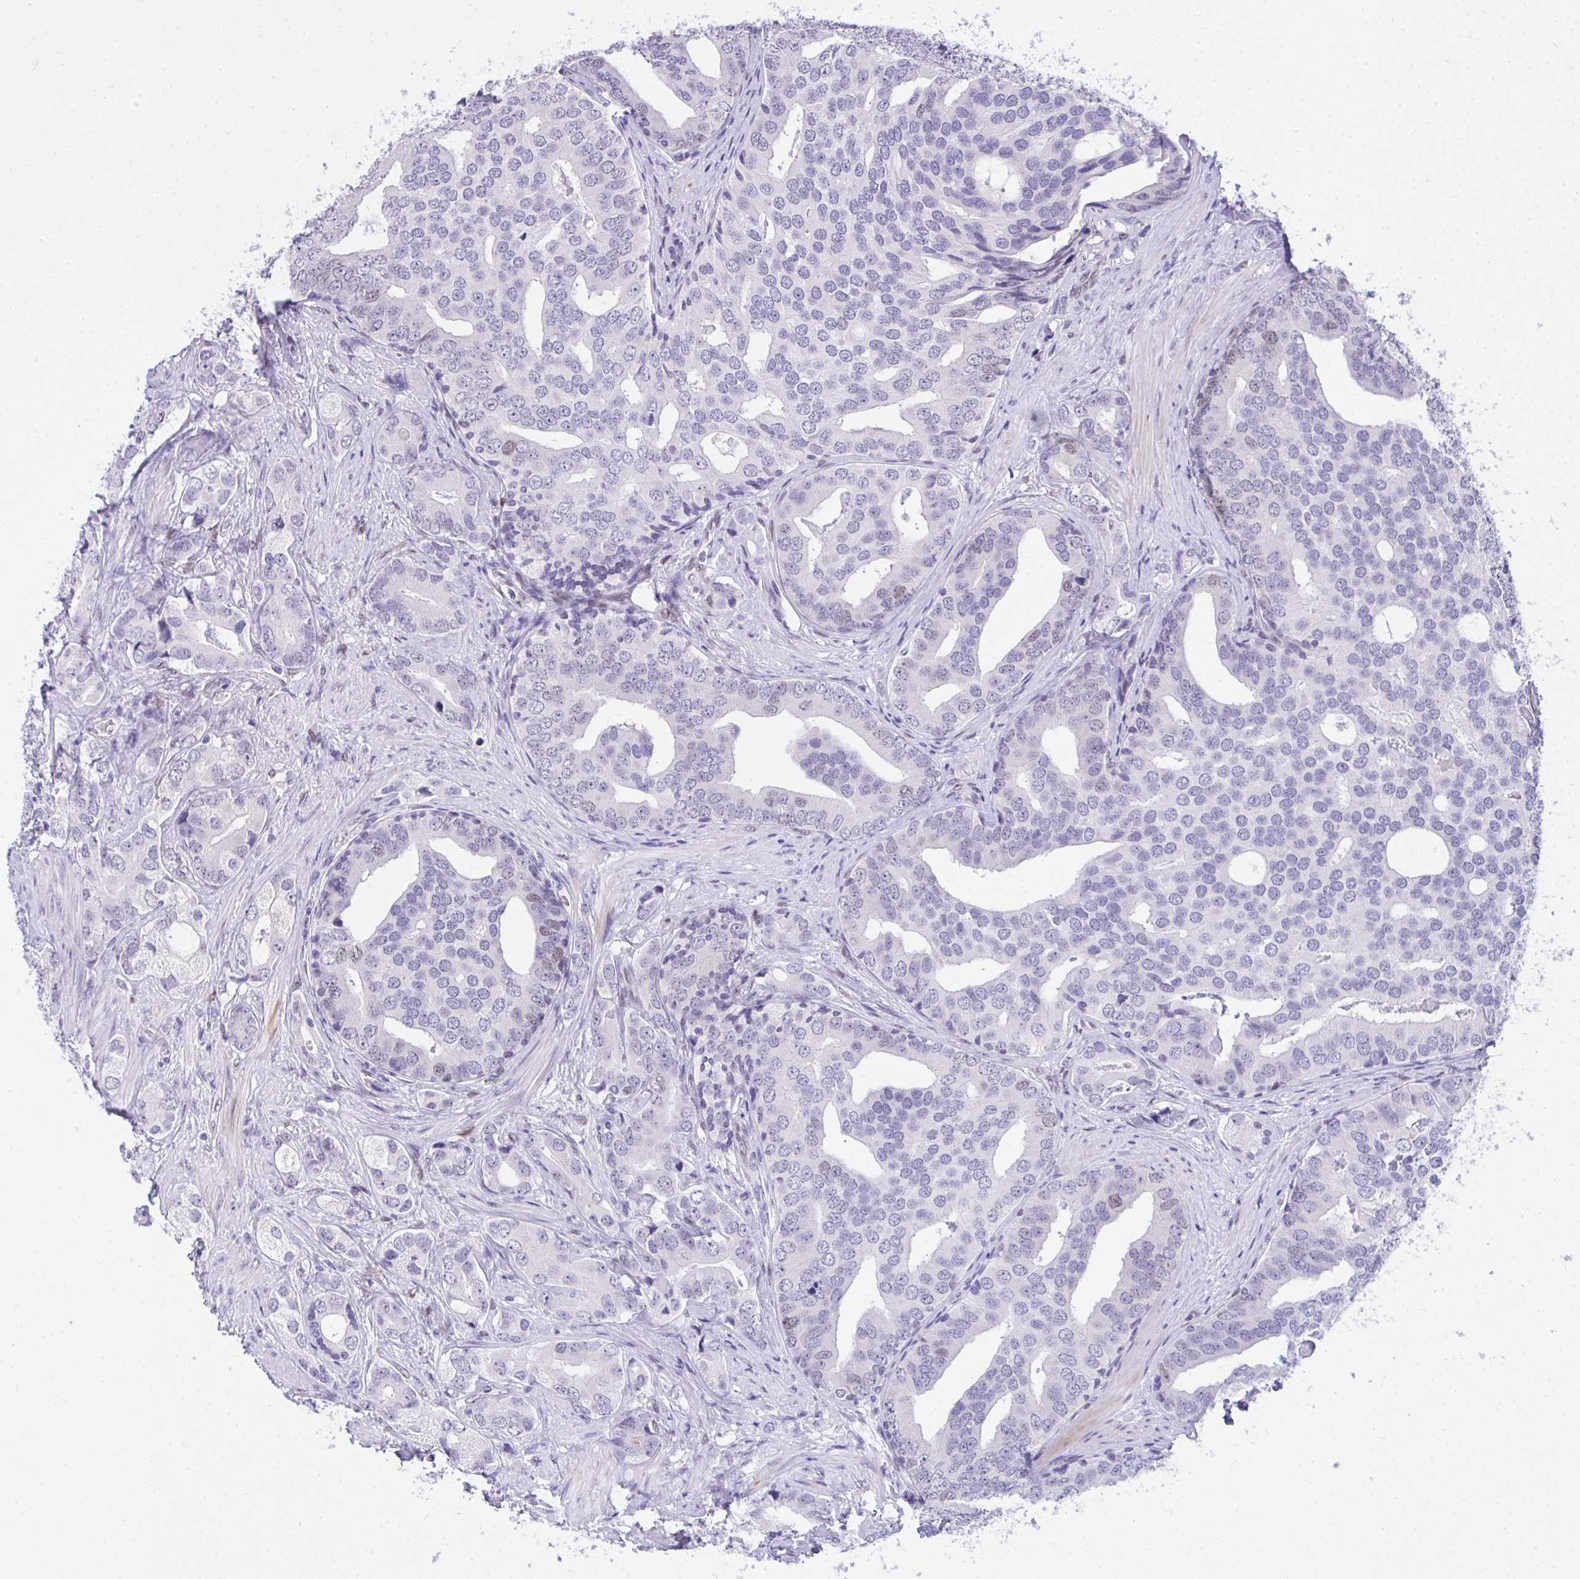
{"staining": {"intensity": "negative", "quantity": "none", "location": "none"}, "tissue": "prostate cancer", "cell_type": "Tumor cells", "image_type": "cancer", "snomed": [{"axis": "morphology", "description": "Adenocarcinoma, High grade"}, {"axis": "topography", "description": "Prostate"}], "caption": "High magnification brightfield microscopy of high-grade adenocarcinoma (prostate) stained with DAB (brown) and counterstained with hematoxylin (blue): tumor cells show no significant positivity. Brightfield microscopy of immunohistochemistry (IHC) stained with DAB (brown) and hematoxylin (blue), captured at high magnification.", "gene": "TEAD4", "patient": {"sex": "male", "age": 62}}